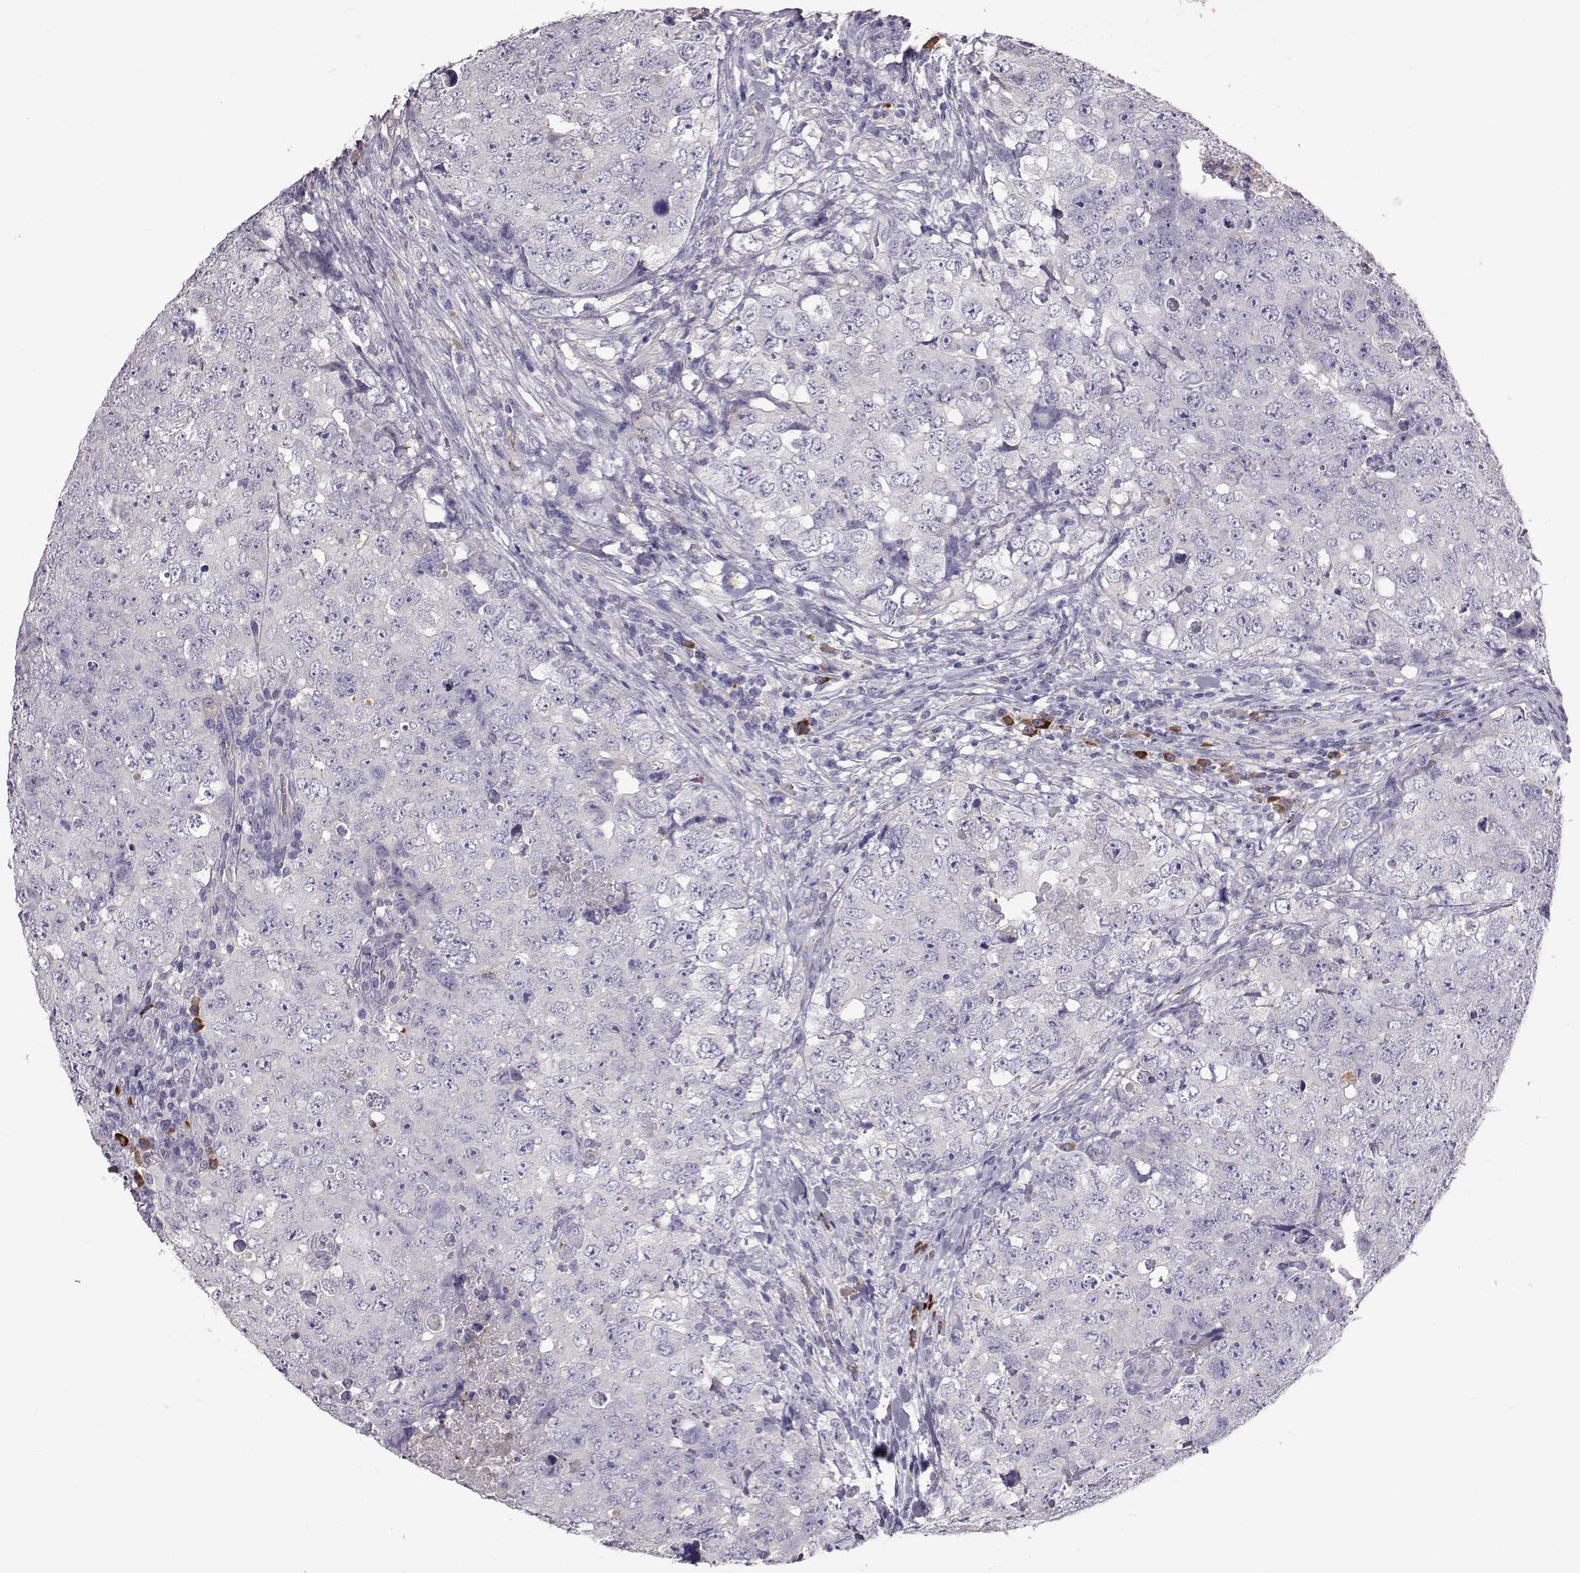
{"staining": {"intensity": "negative", "quantity": "none", "location": "none"}, "tissue": "testis cancer", "cell_type": "Tumor cells", "image_type": "cancer", "snomed": [{"axis": "morphology", "description": "Seminoma, NOS"}, {"axis": "topography", "description": "Testis"}], "caption": "Immunohistochemistry histopathology image of seminoma (testis) stained for a protein (brown), which reveals no staining in tumor cells.", "gene": "ADGRG5", "patient": {"sex": "male", "age": 34}}